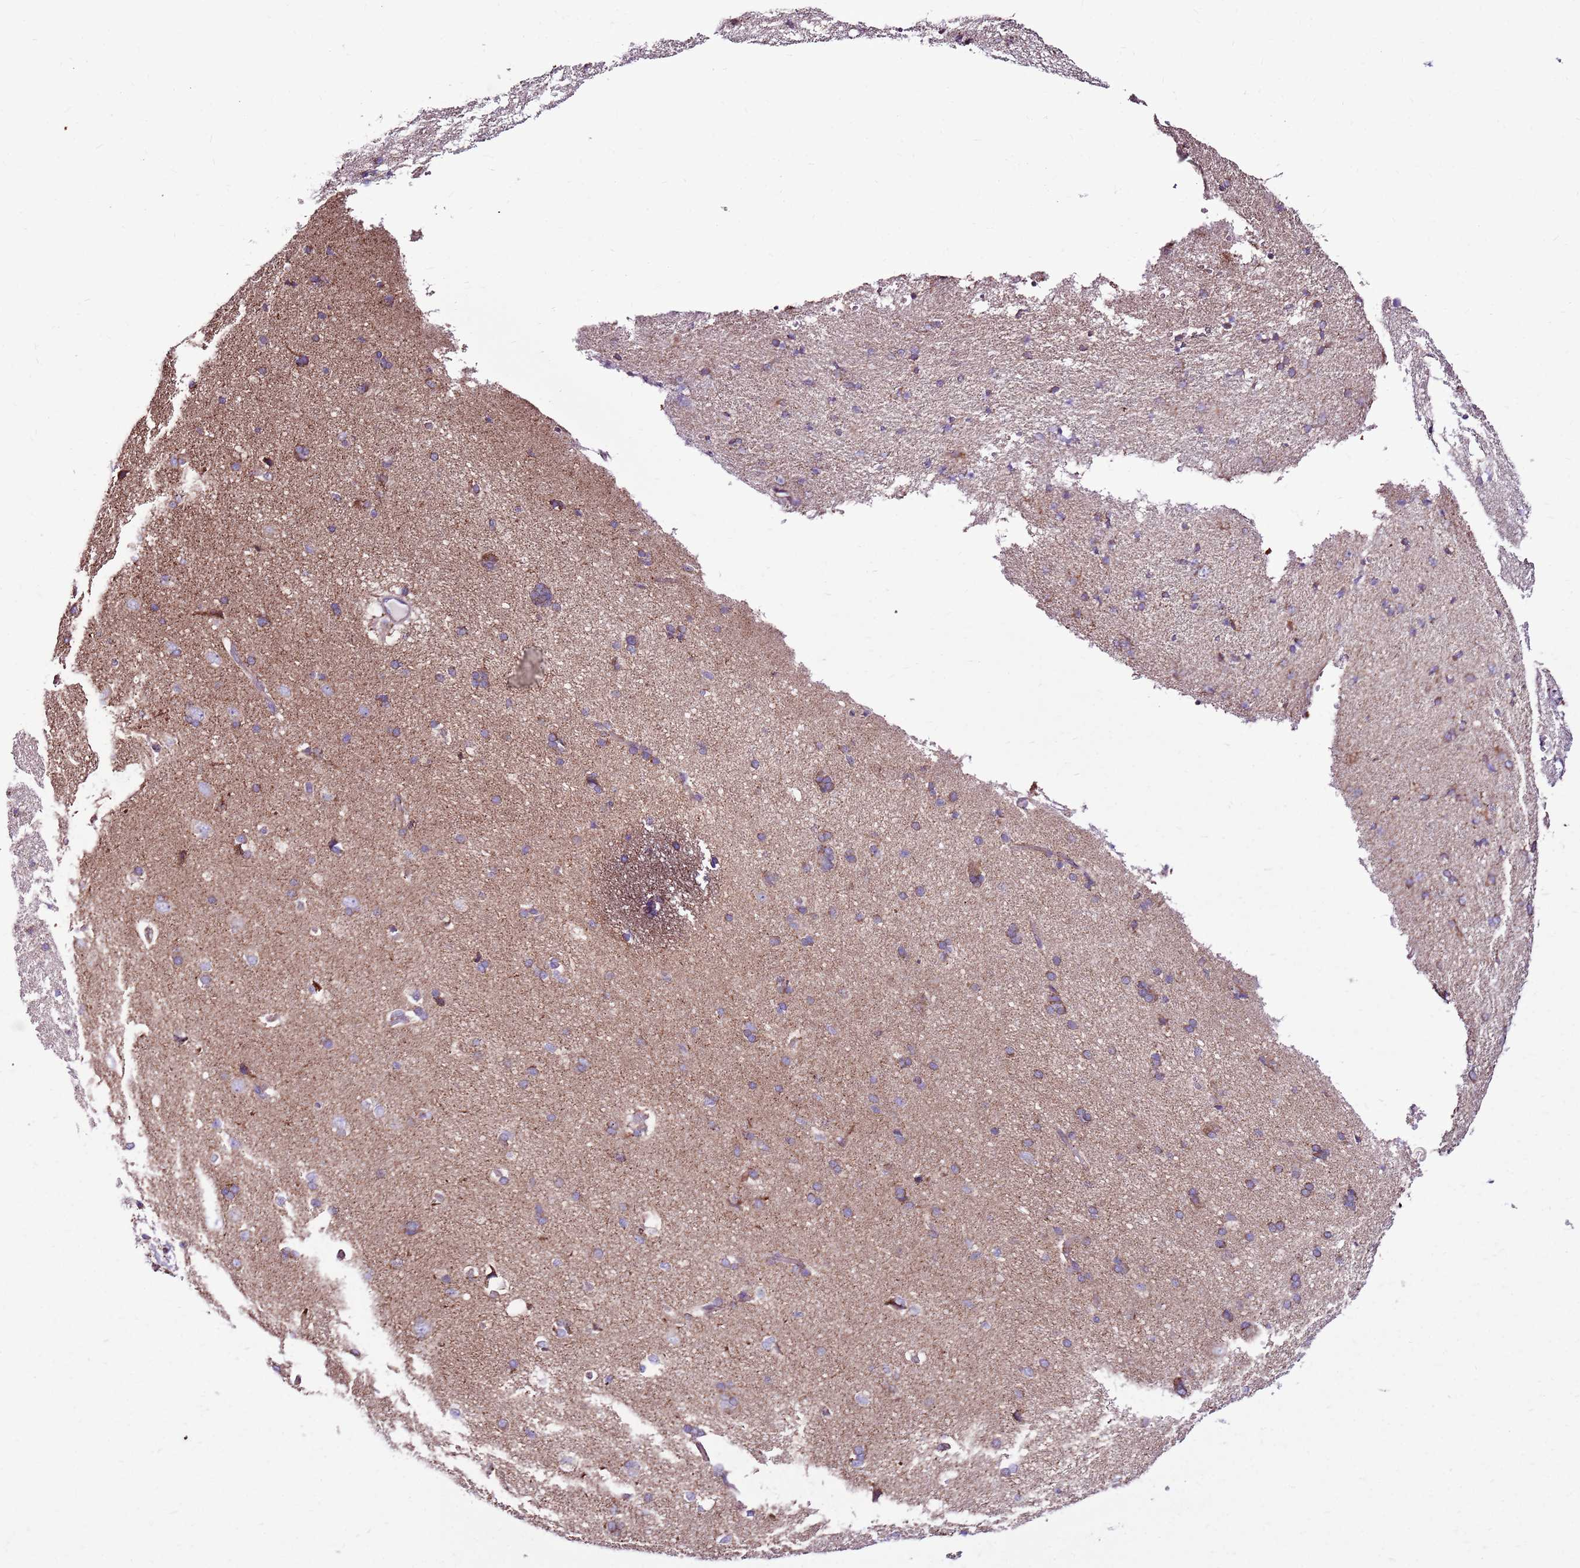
{"staining": {"intensity": "weak", "quantity": "<25%", "location": "cytoplasmic/membranous"}, "tissue": "cerebral cortex", "cell_type": "Endothelial cells", "image_type": "normal", "snomed": [{"axis": "morphology", "description": "Normal tissue, NOS"}, {"axis": "topography", "description": "Cerebral cortex"}], "caption": "Histopathology image shows no protein staining in endothelial cells of benign cerebral cortex. (DAB IHC visualized using brightfield microscopy, high magnification).", "gene": "HECTD4", "patient": {"sex": "male", "age": 62}}